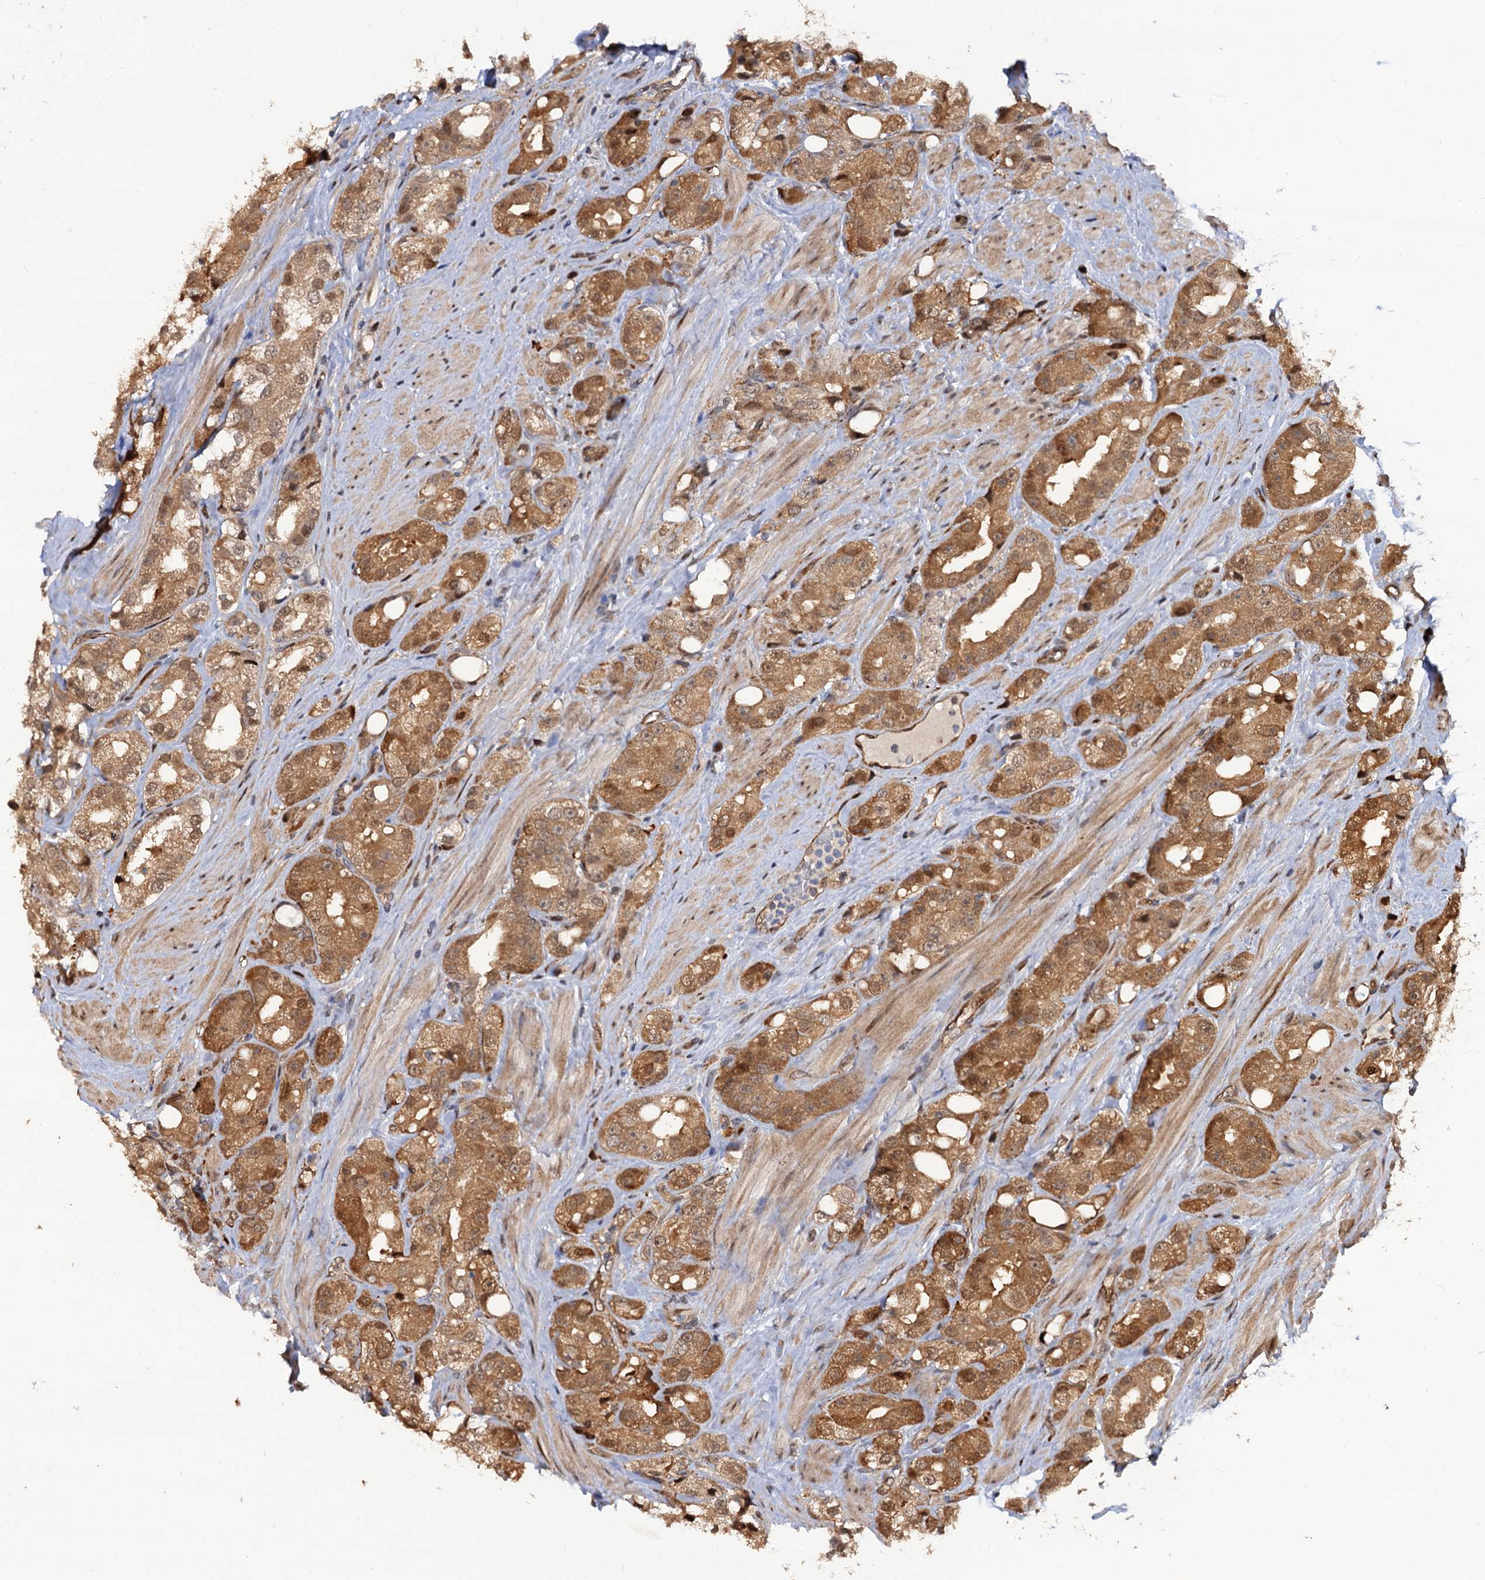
{"staining": {"intensity": "moderate", "quantity": ">75%", "location": "cytoplasmic/membranous,nuclear"}, "tissue": "prostate cancer", "cell_type": "Tumor cells", "image_type": "cancer", "snomed": [{"axis": "morphology", "description": "Adenocarcinoma, NOS"}, {"axis": "topography", "description": "Prostate"}], "caption": "Adenocarcinoma (prostate) stained with immunohistochemistry displays moderate cytoplasmic/membranous and nuclear positivity in about >75% of tumor cells. (DAB IHC, brown staining for protein, blue staining for nuclei).", "gene": "CDC23", "patient": {"sex": "male", "age": 79}}